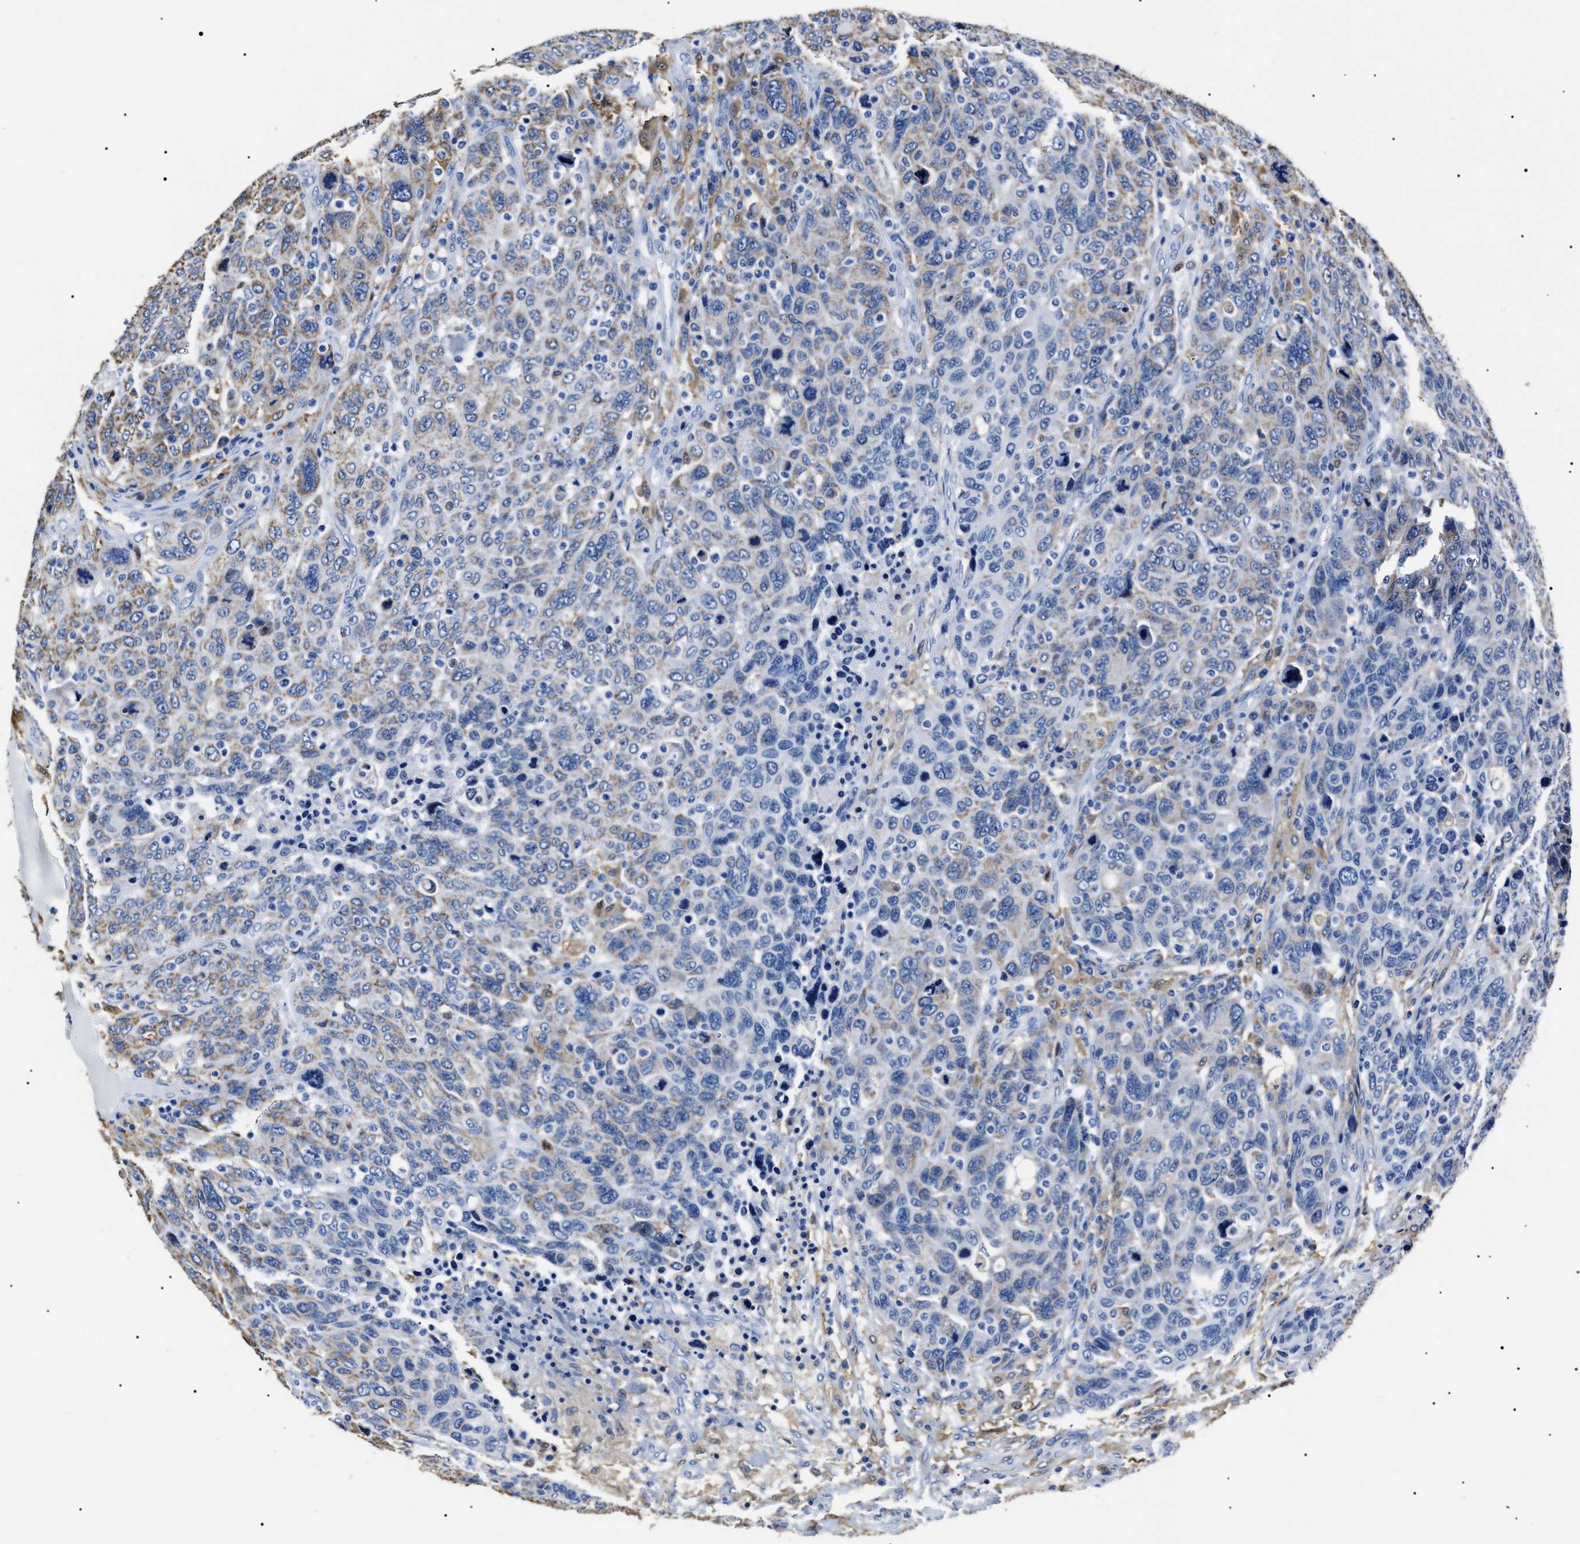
{"staining": {"intensity": "weak", "quantity": "<25%", "location": "cytoplasmic/membranous"}, "tissue": "breast cancer", "cell_type": "Tumor cells", "image_type": "cancer", "snomed": [{"axis": "morphology", "description": "Duct carcinoma"}, {"axis": "topography", "description": "Breast"}], "caption": "A high-resolution image shows immunohistochemistry staining of breast cancer, which exhibits no significant expression in tumor cells.", "gene": "ALDH1A1", "patient": {"sex": "female", "age": 37}}